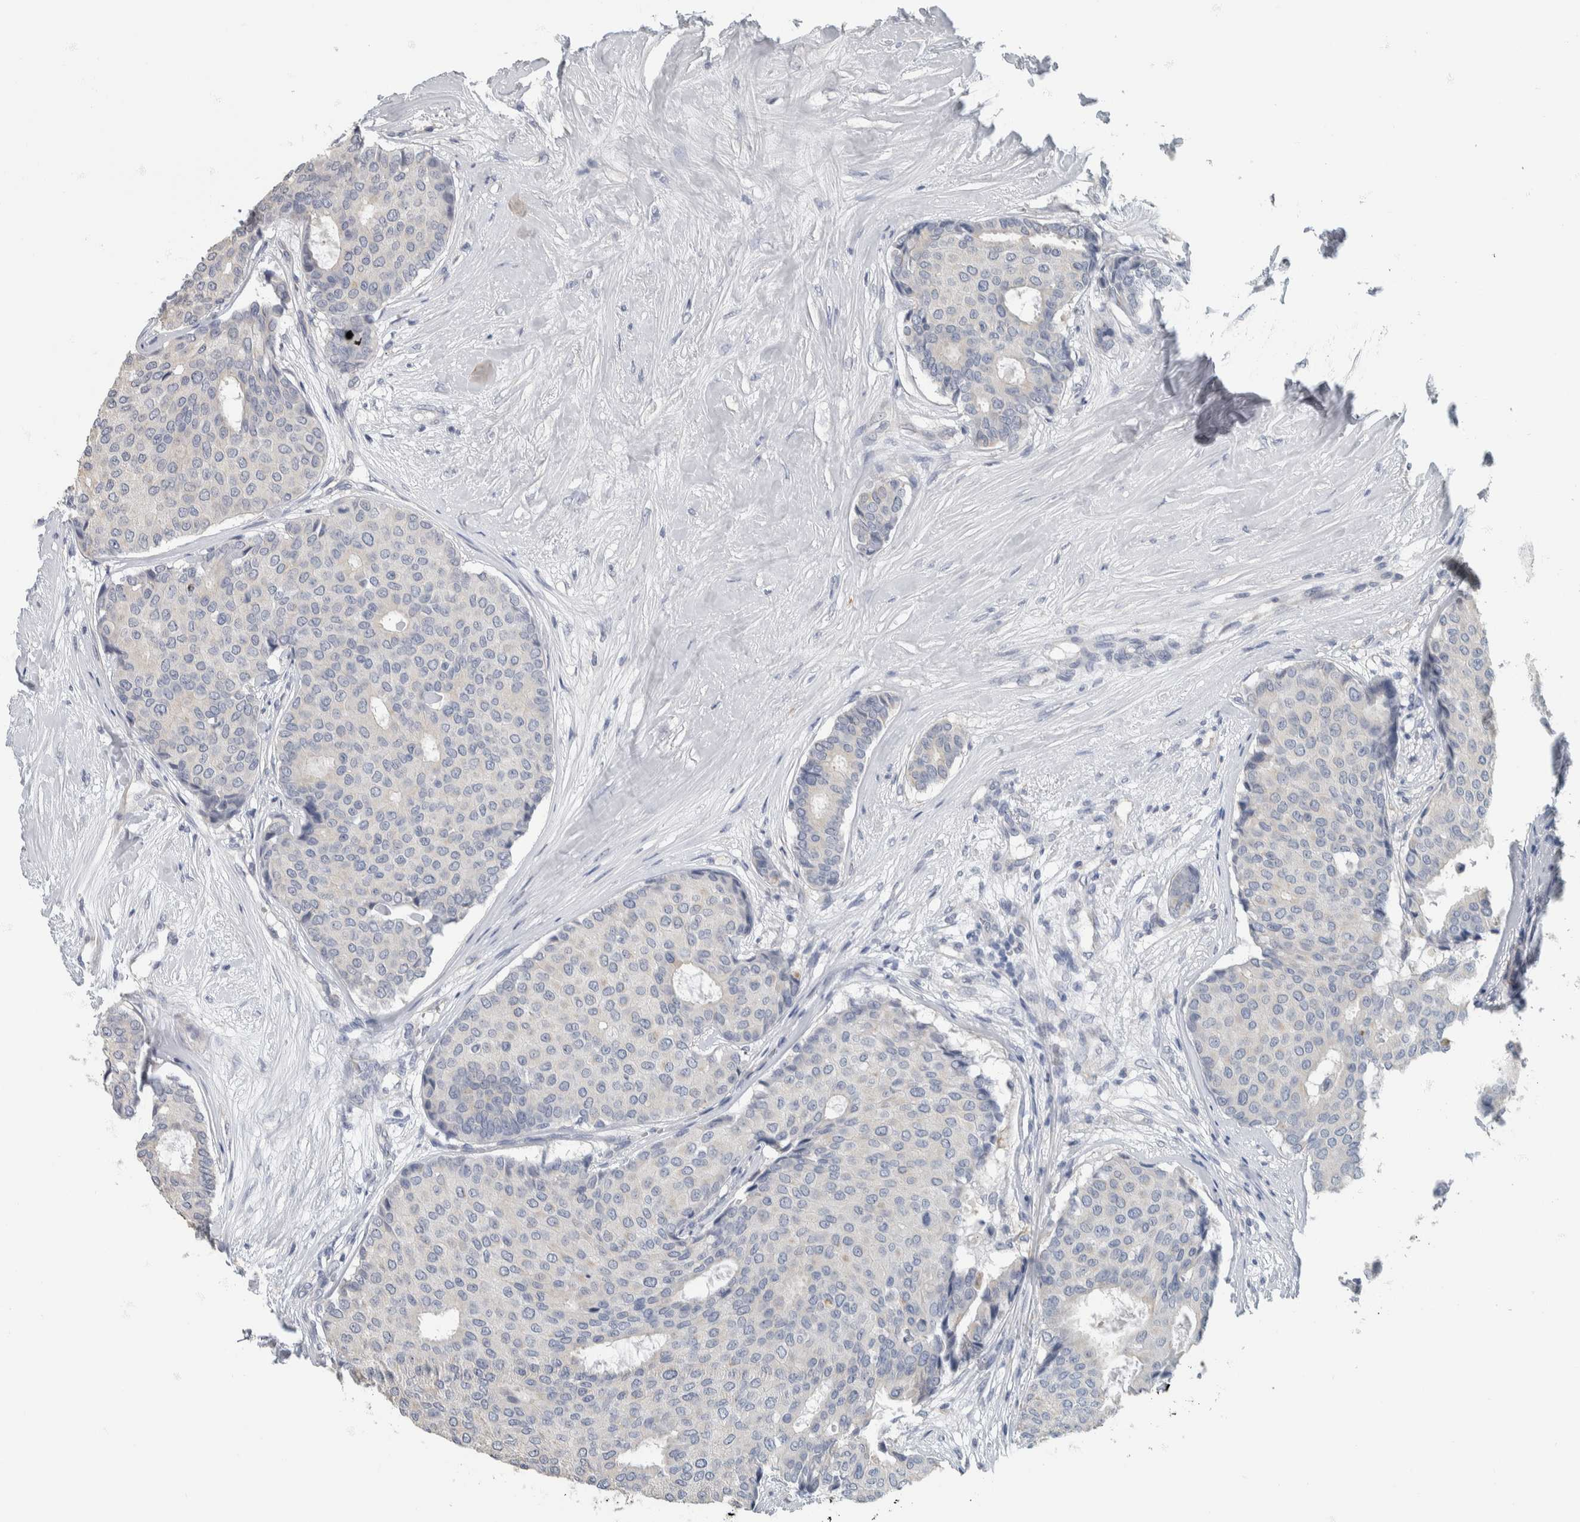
{"staining": {"intensity": "negative", "quantity": "none", "location": "none"}, "tissue": "breast cancer", "cell_type": "Tumor cells", "image_type": "cancer", "snomed": [{"axis": "morphology", "description": "Duct carcinoma"}, {"axis": "topography", "description": "Breast"}], "caption": "Human breast cancer stained for a protein using immunohistochemistry (IHC) reveals no expression in tumor cells.", "gene": "NEFM", "patient": {"sex": "female", "age": 75}}